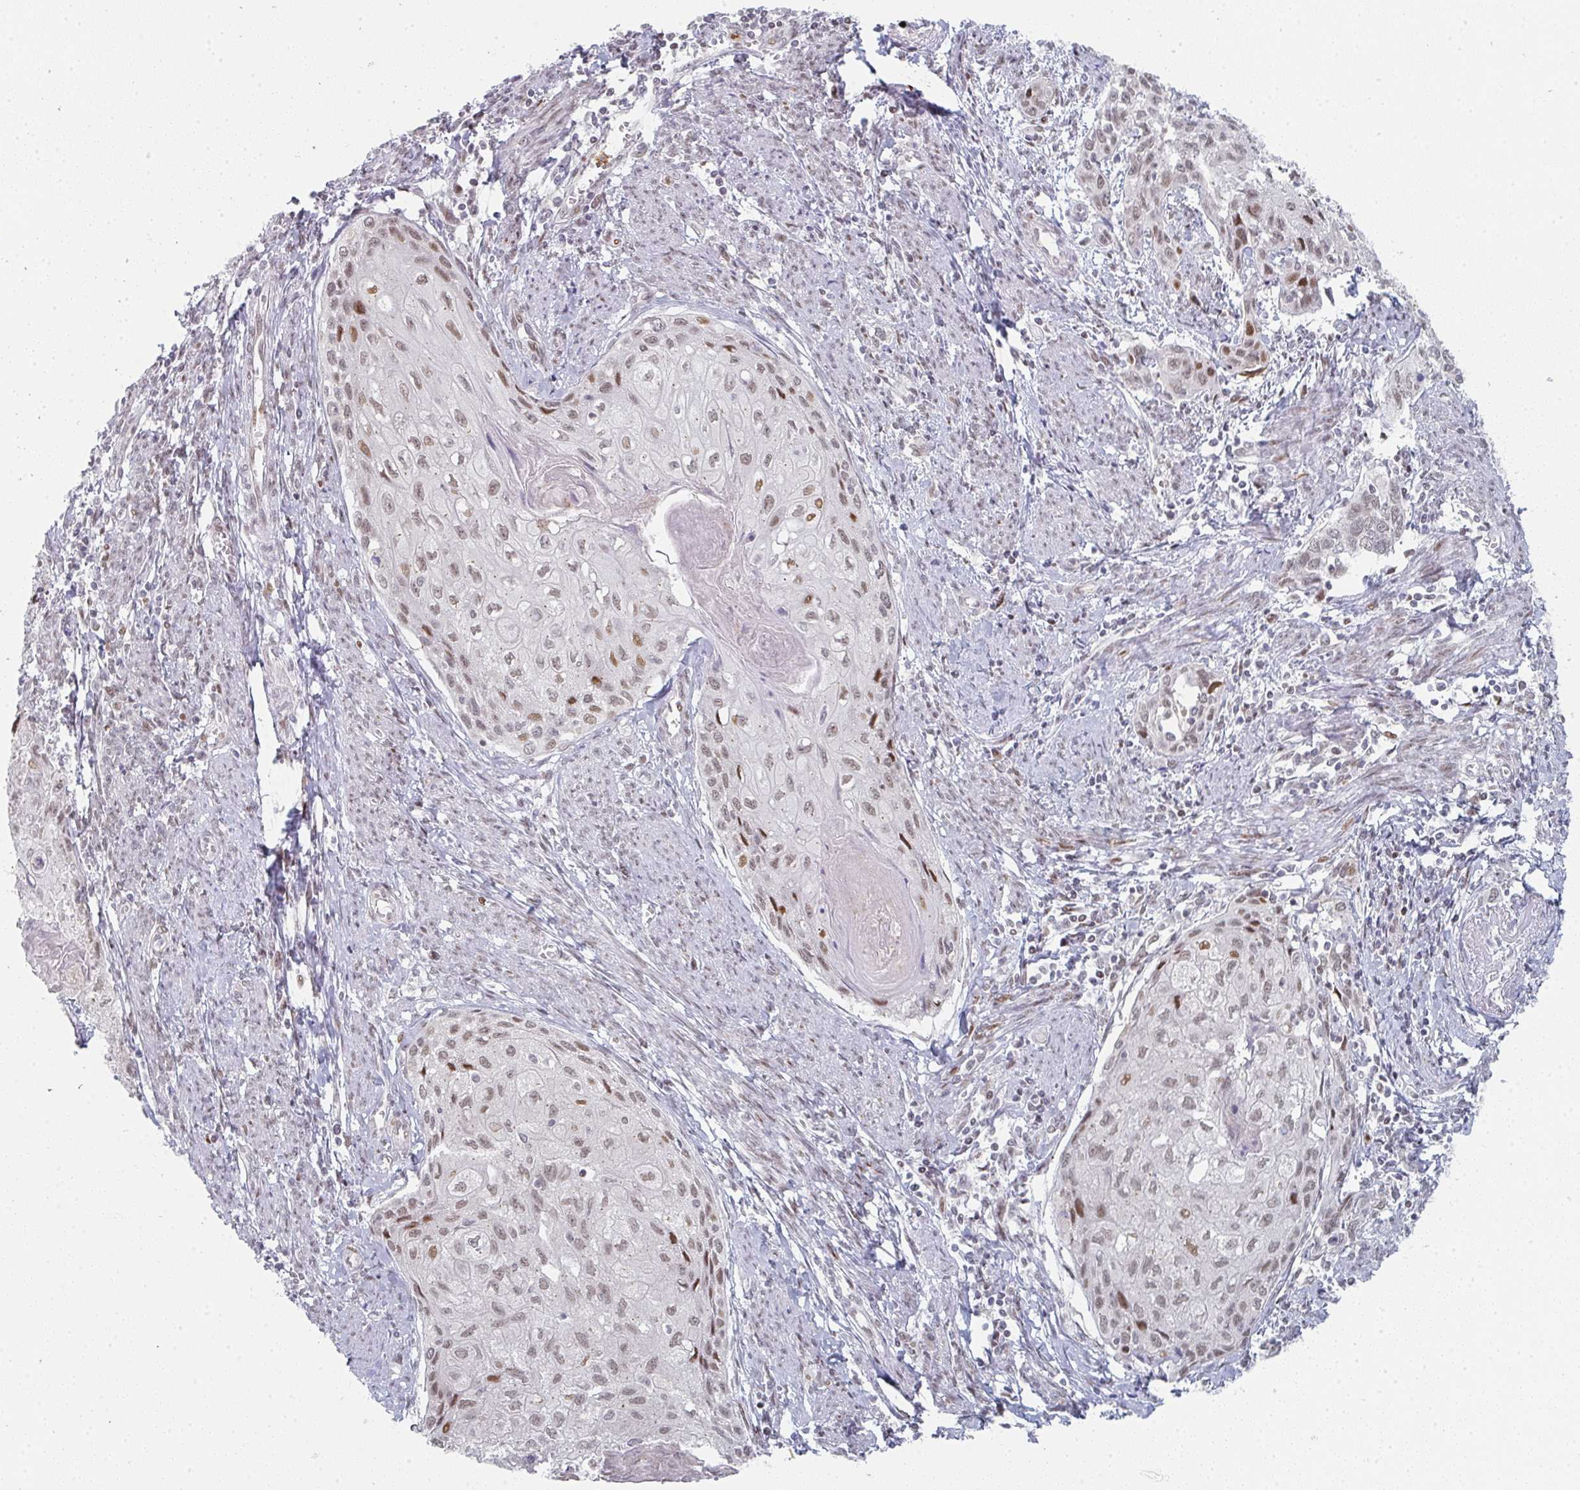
{"staining": {"intensity": "weak", "quantity": ">75%", "location": "nuclear"}, "tissue": "cervical cancer", "cell_type": "Tumor cells", "image_type": "cancer", "snomed": [{"axis": "morphology", "description": "Squamous cell carcinoma, NOS"}, {"axis": "topography", "description": "Cervix"}], "caption": "Immunohistochemistry histopathology image of neoplastic tissue: human cervical cancer (squamous cell carcinoma) stained using IHC reveals low levels of weak protein expression localized specifically in the nuclear of tumor cells, appearing as a nuclear brown color.", "gene": "LIN54", "patient": {"sex": "female", "age": 67}}